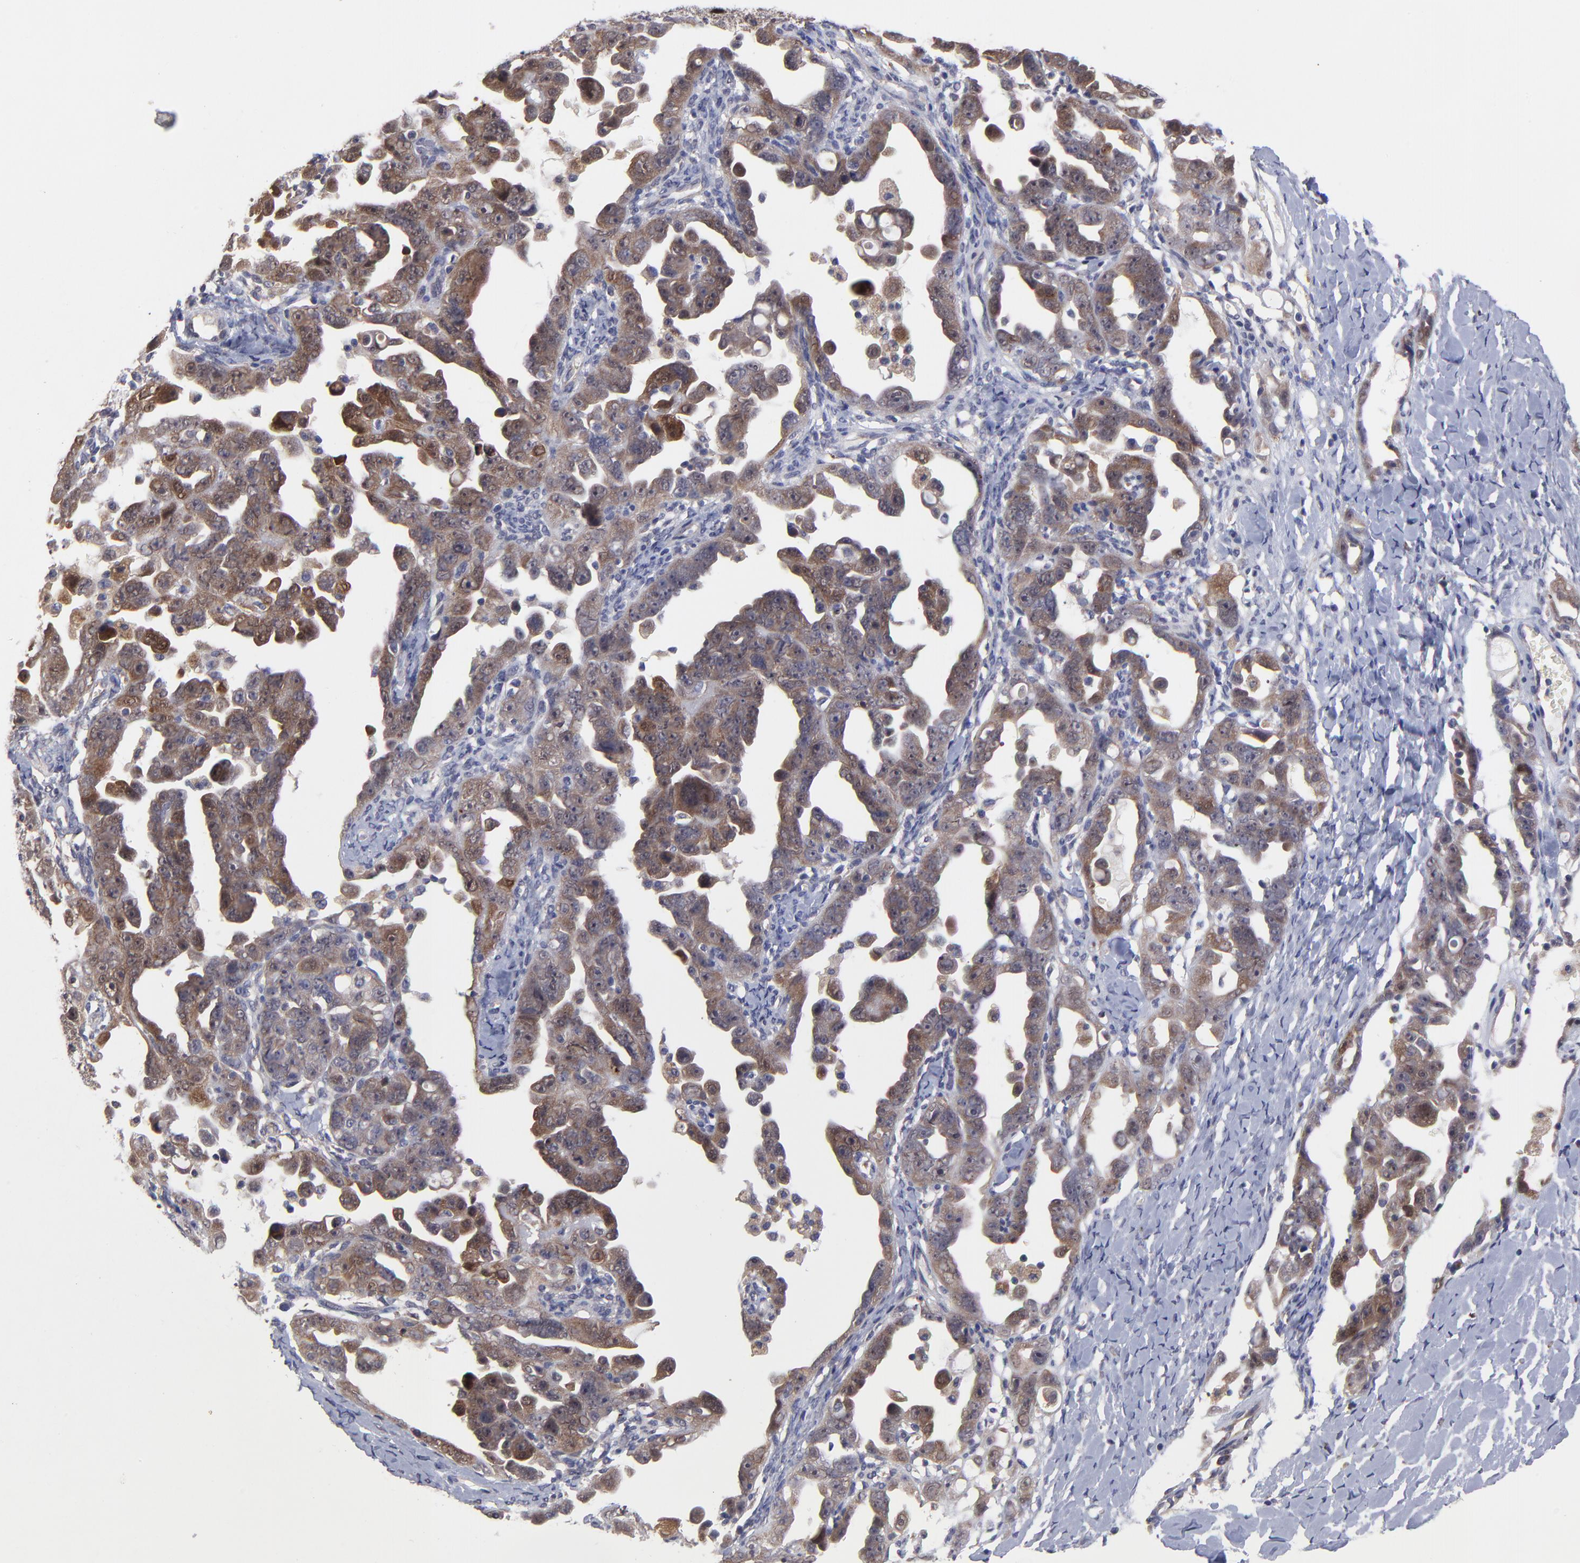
{"staining": {"intensity": "moderate", "quantity": "25%-75%", "location": "cytoplasmic/membranous"}, "tissue": "ovarian cancer", "cell_type": "Tumor cells", "image_type": "cancer", "snomed": [{"axis": "morphology", "description": "Cystadenocarcinoma, serous, NOS"}, {"axis": "topography", "description": "Ovary"}], "caption": "Ovarian cancer (serous cystadenocarcinoma) was stained to show a protein in brown. There is medium levels of moderate cytoplasmic/membranous expression in about 25%-75% of tumor cells.", "gene": "UBE2H", "patient": {"sex": "female", "age": 66}}